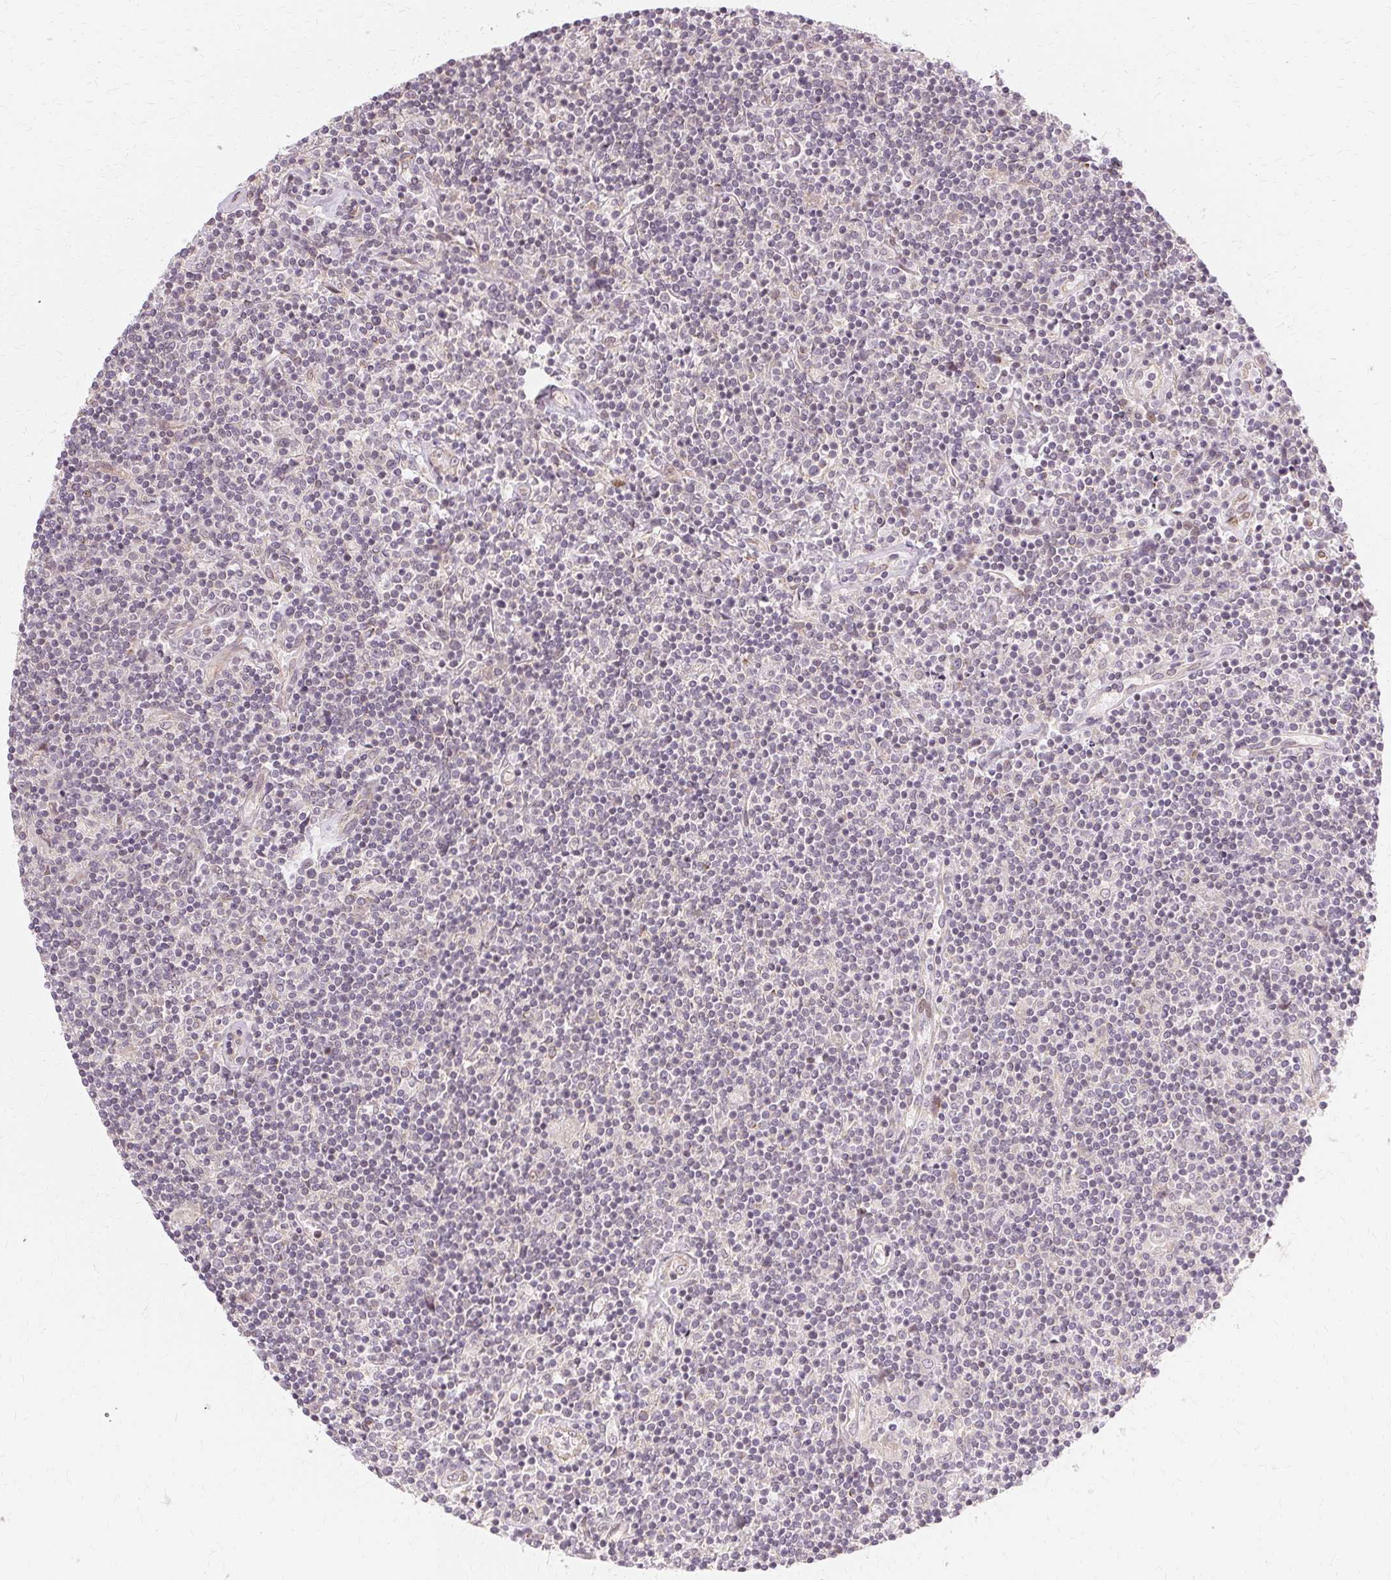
{"staining": {"intensity": "negative", "quantity": "none", "location": "none"}, "tissue": "lymphoma", "cell_type": "Tumor cells", "image_type": "cancer", "snomed": [{"axis": "morphology", "description": "Hodgkin's disease, NOS"}, {"axis": "topography", "description": "Lymph node"}], "caption": "DAB (3,3'-diaminobenzidine) immunohistochemical staining of human Hodgkin's disease exhibits no significant expression in tumor cells.", "gene": "USP8", "patient": {"sex": "male", "age": 40}}